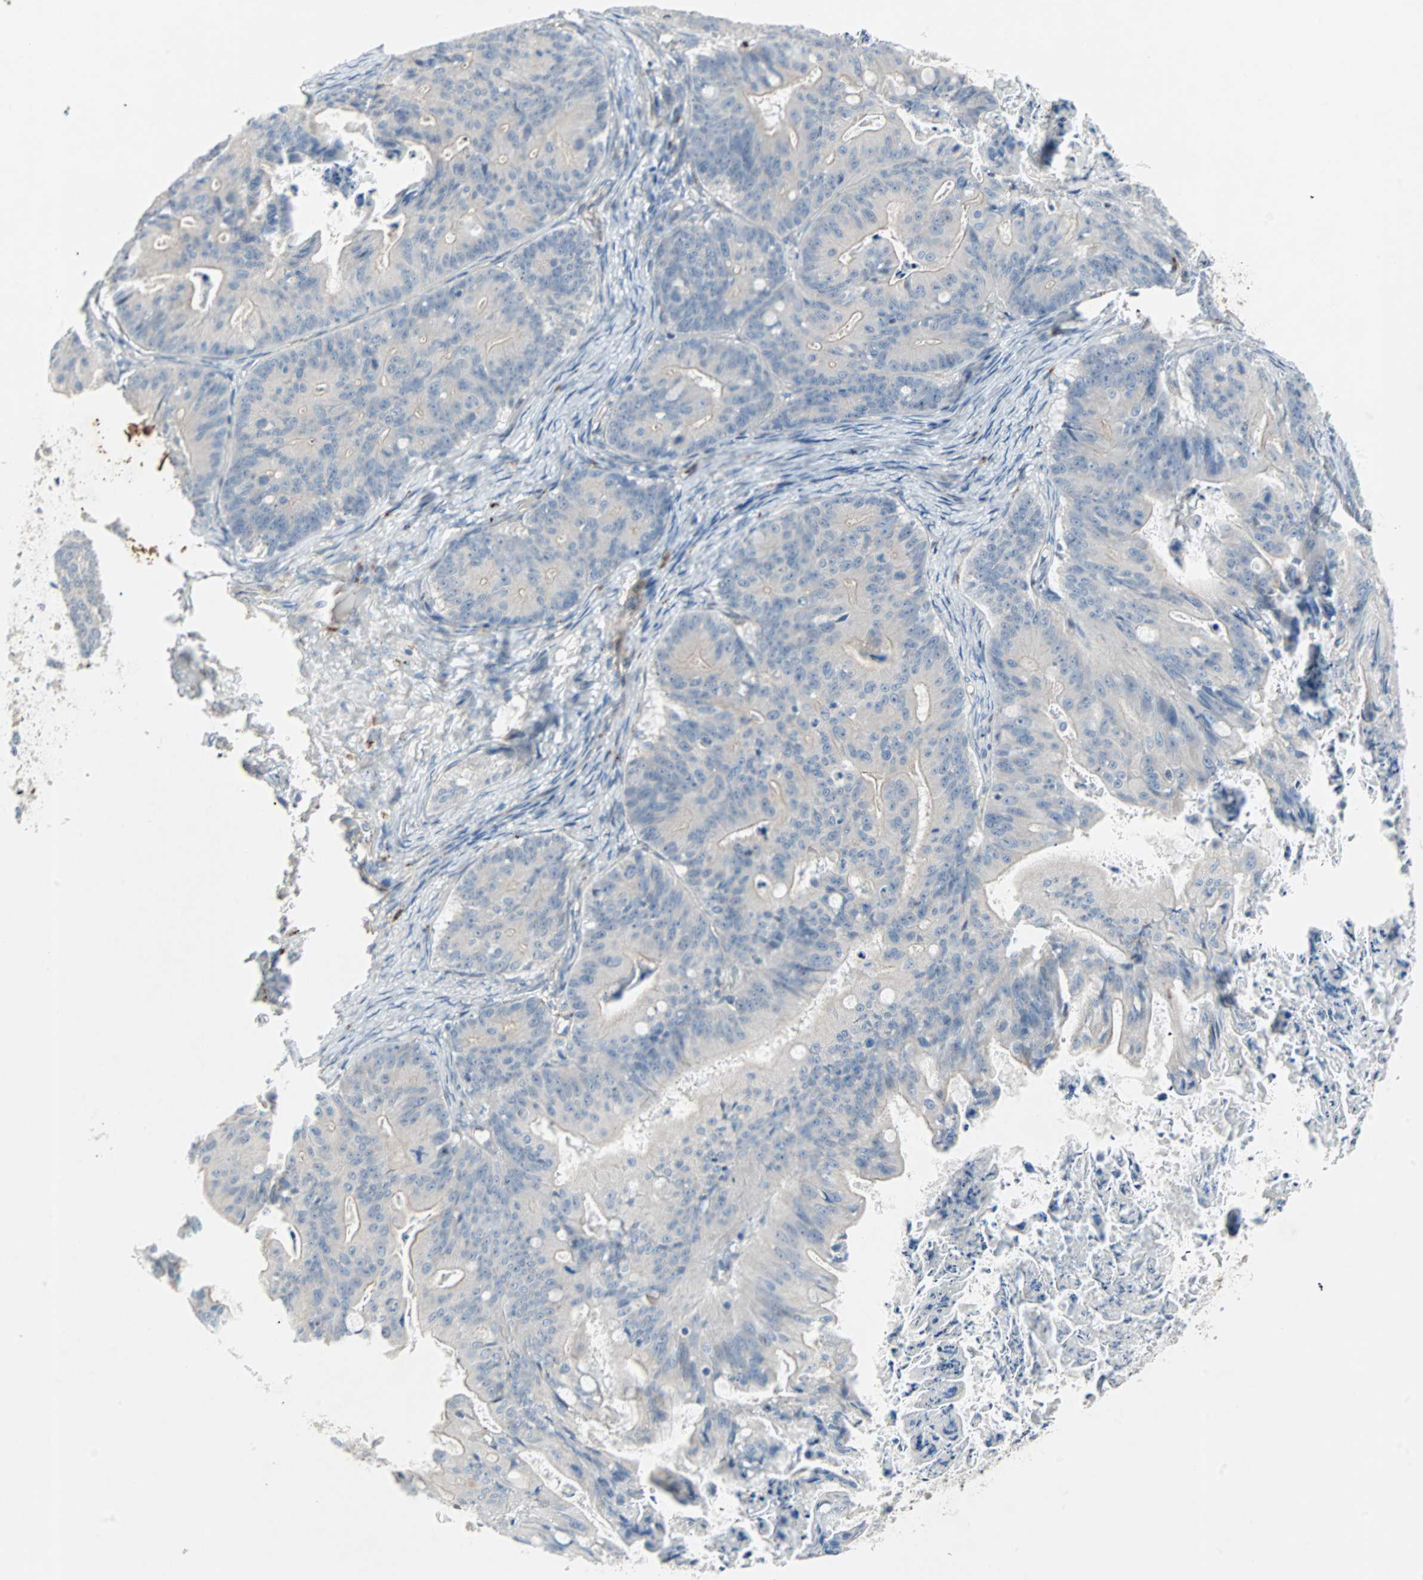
{"staining": {"intensity": "weak", "quantity": "25%-75%", "location": "cytoplasmic/membranous"}, "tissue": "ovarian cancer", "cell_type": "Tumor cells", "image_type": "cancer", "snomed": [{"axis": "morphology", "description": "Cystadenocarcinoma, mucinous, NOS"}, {"axis": "topography", "description": "Ovary"}], "caption": "Mucinous cystadenocarcinoma (ovarian) stained with DAB (3,3'-diaminobenzidine) IHC reveals low levels of weak cytoplasmic/membranous staining in about 25%-75% of tumor cells. (brown staining indicates protein expression, while blue staining denotes nuclei).", "gene": "CAND2", "patient": {"sex": "female", "age": 37}}